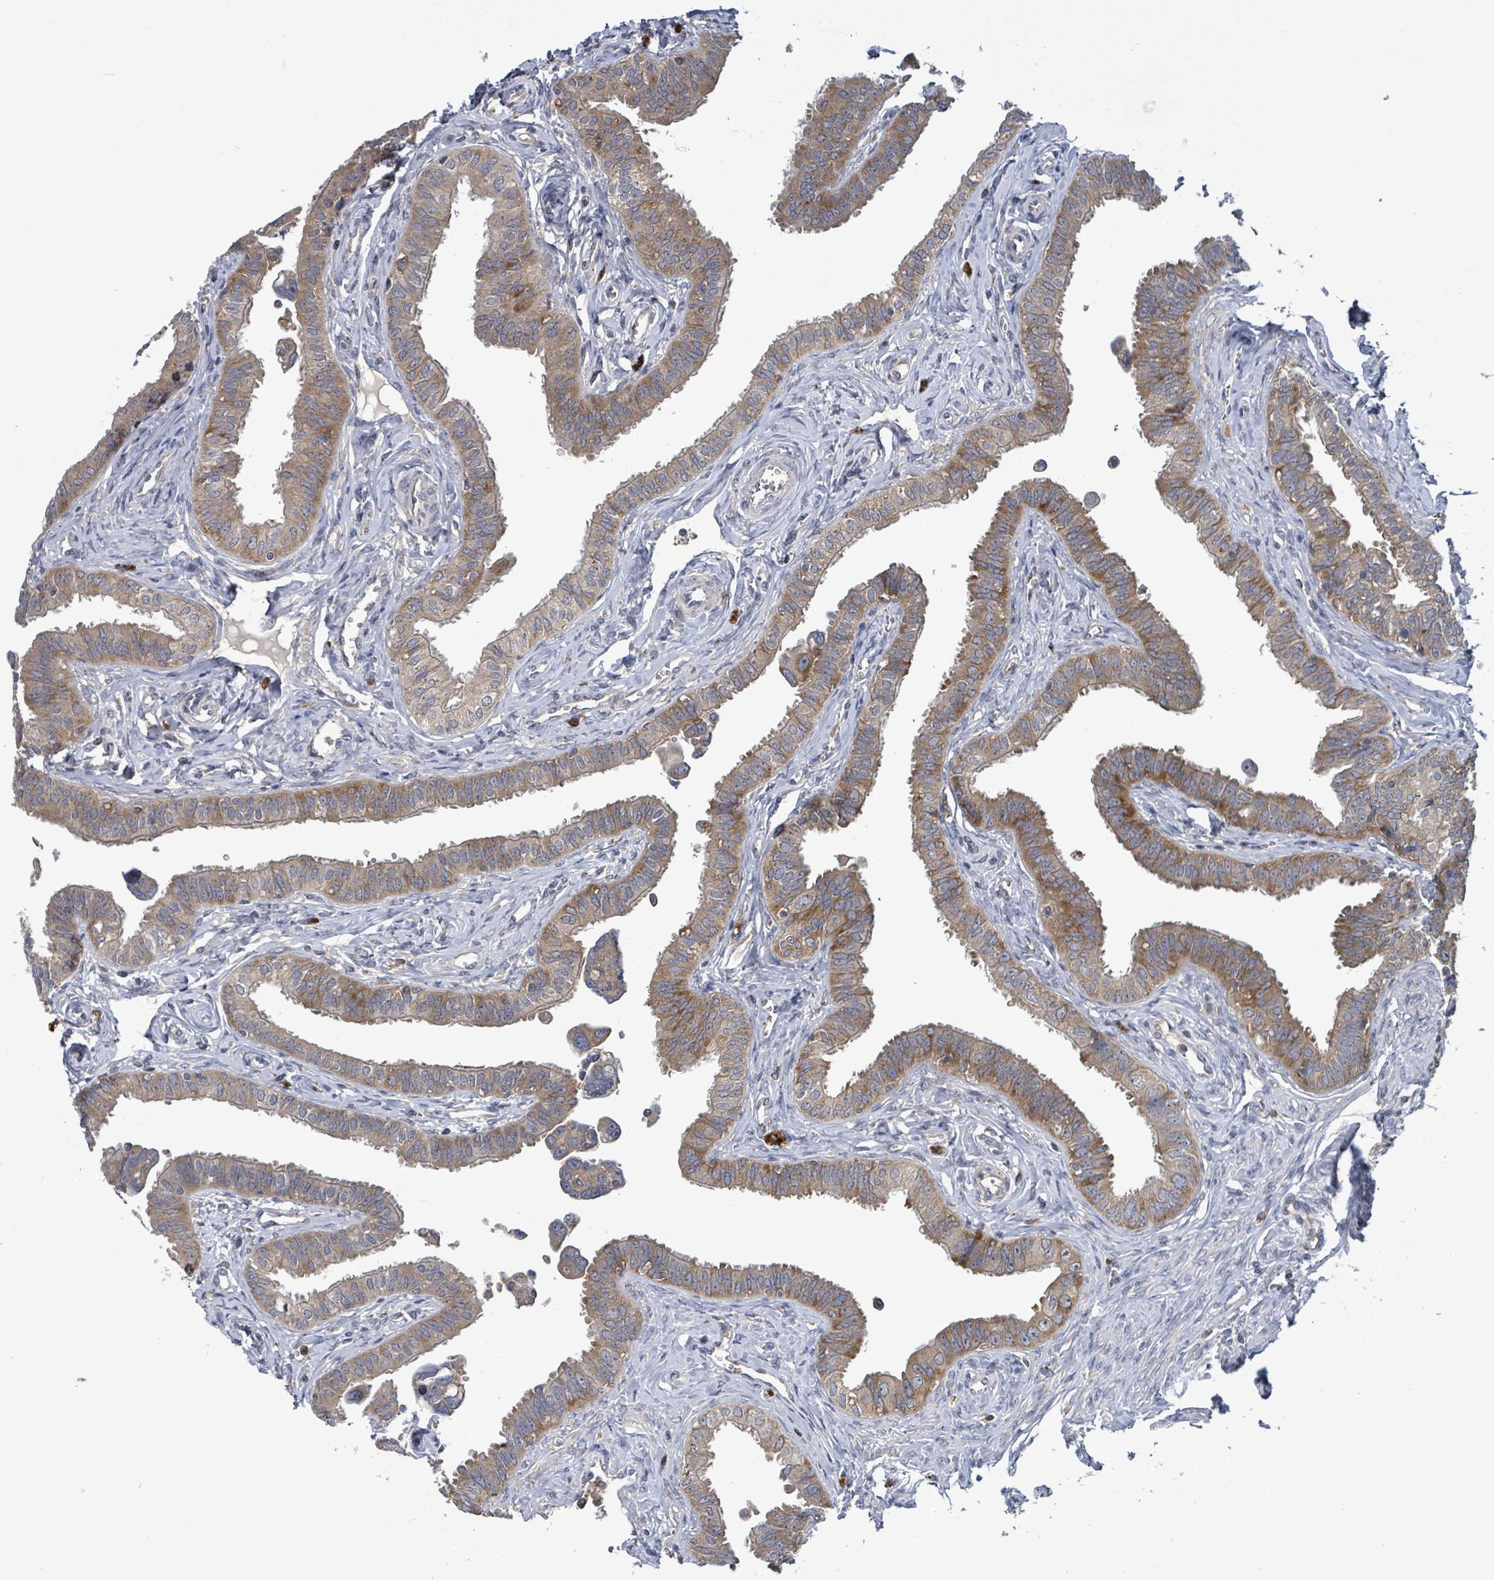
{"staining": {"intensity": "moderate", "quantity": "25%-75%", "location": "cytoplasmic/membranous"}, "tissue": "fallopian tube", "cell_type": "Glandular cells", "image_type": "normal", "snomed": [{"axis": "morphology", "description": "Normal tissue, NOS"}, {"axis": "morphology", "description": "Carcinoma, NOS"}, {"axis": "topography", "description": "Fallopian tube"}, {"axis": "topography", "description": "Ovary"}], "caption": "Immunohistochemistry of normal fallopian tube shows medium levels of moderate cytoplasmic/membranous staining in about 25%-75% of glandular cells. (IHC, brightfield microscopy, high magnification).", "gene": "SERPINE3", "patient": {"sex": "female", "age": 59}}